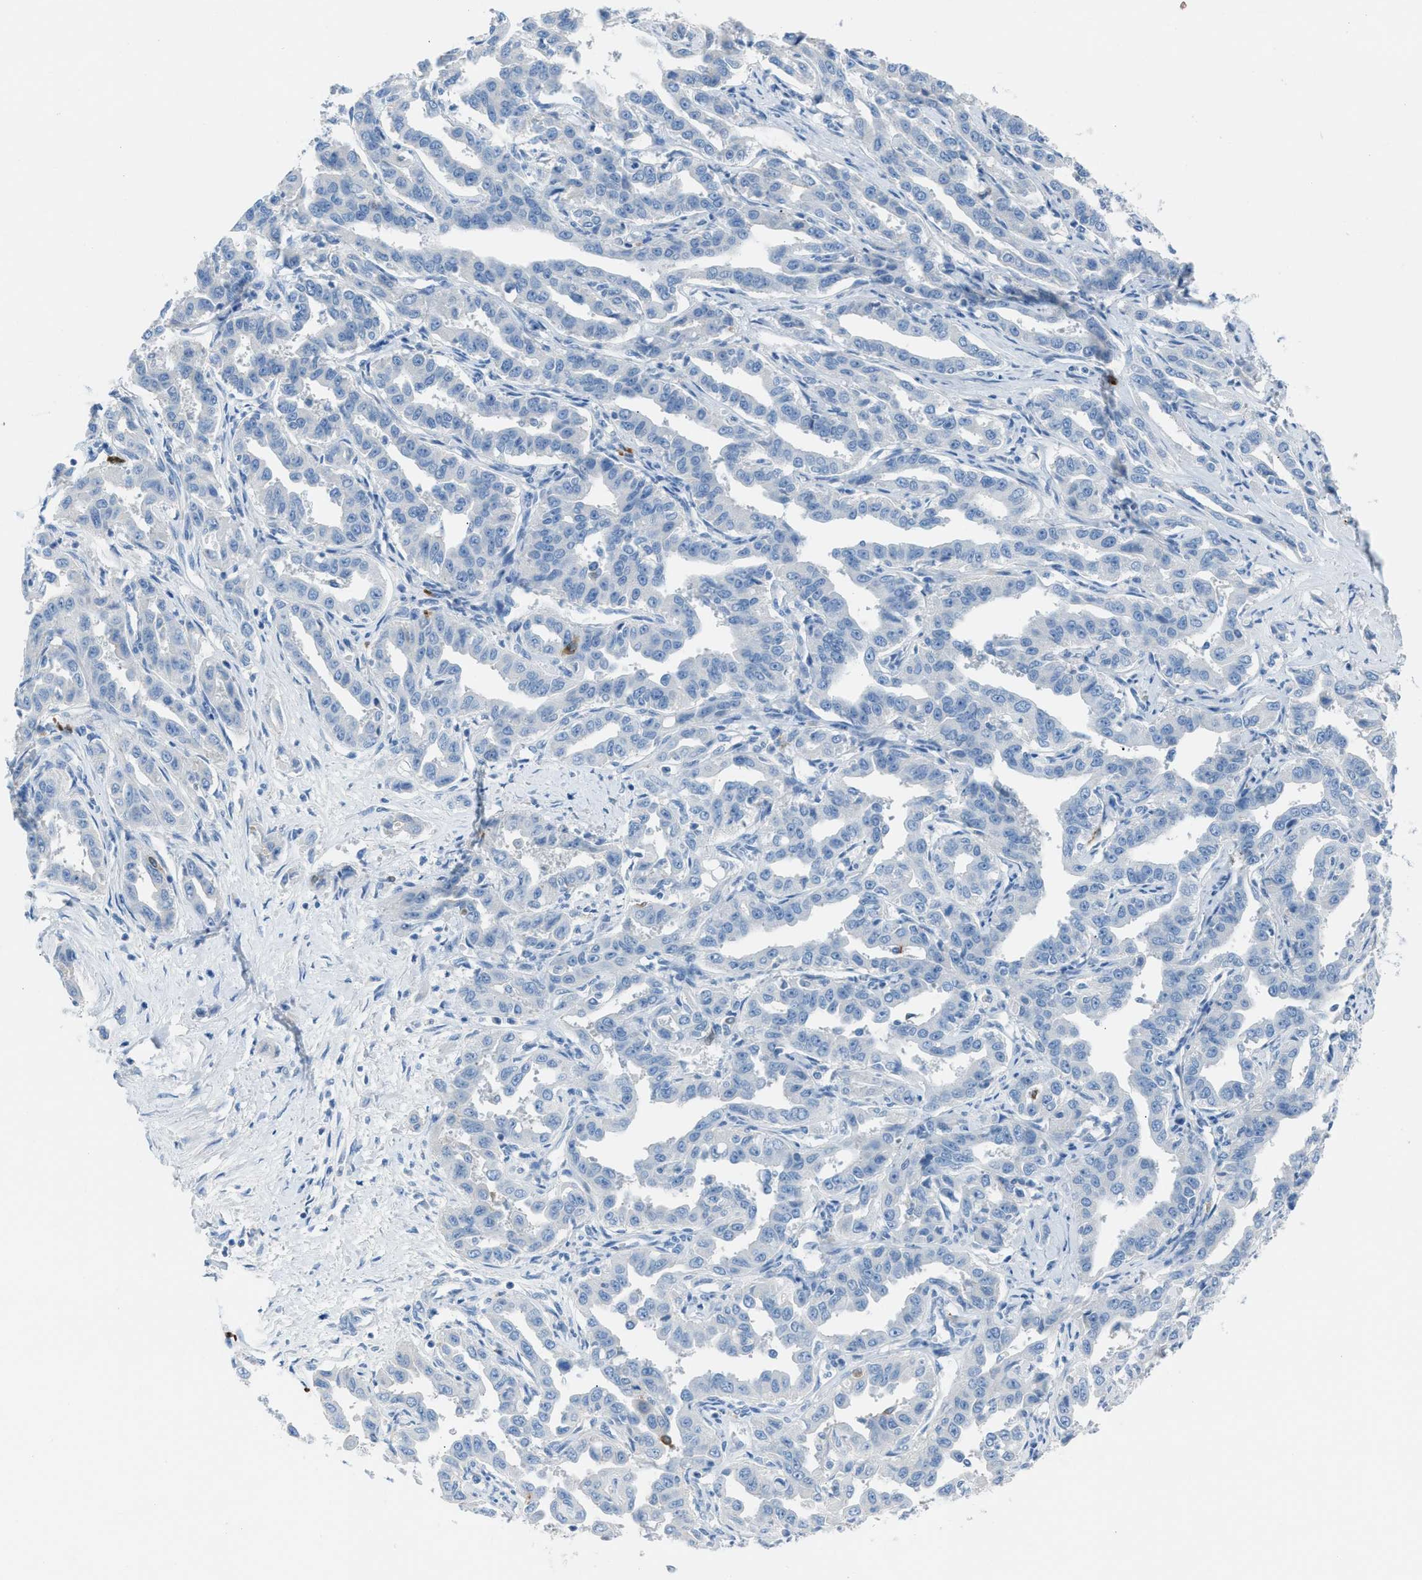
{"staining": {"intensity": "negative", "quantity": "none", "location": "none"}, "tissue": "liver cancer", "cell_type": "Tumor cells", "image_type": "cancer", "snomed": [{"axis": "morphology", "description": "Cholangiocarcinoma"}, {"axis": "topography", "description": "Liver"}], "caption": "The photomicrograph exhibits no staining of tumor cells in liver cancer.", "gene": "CLEC10A", "patient": {"sex": "male", "age": 59}}